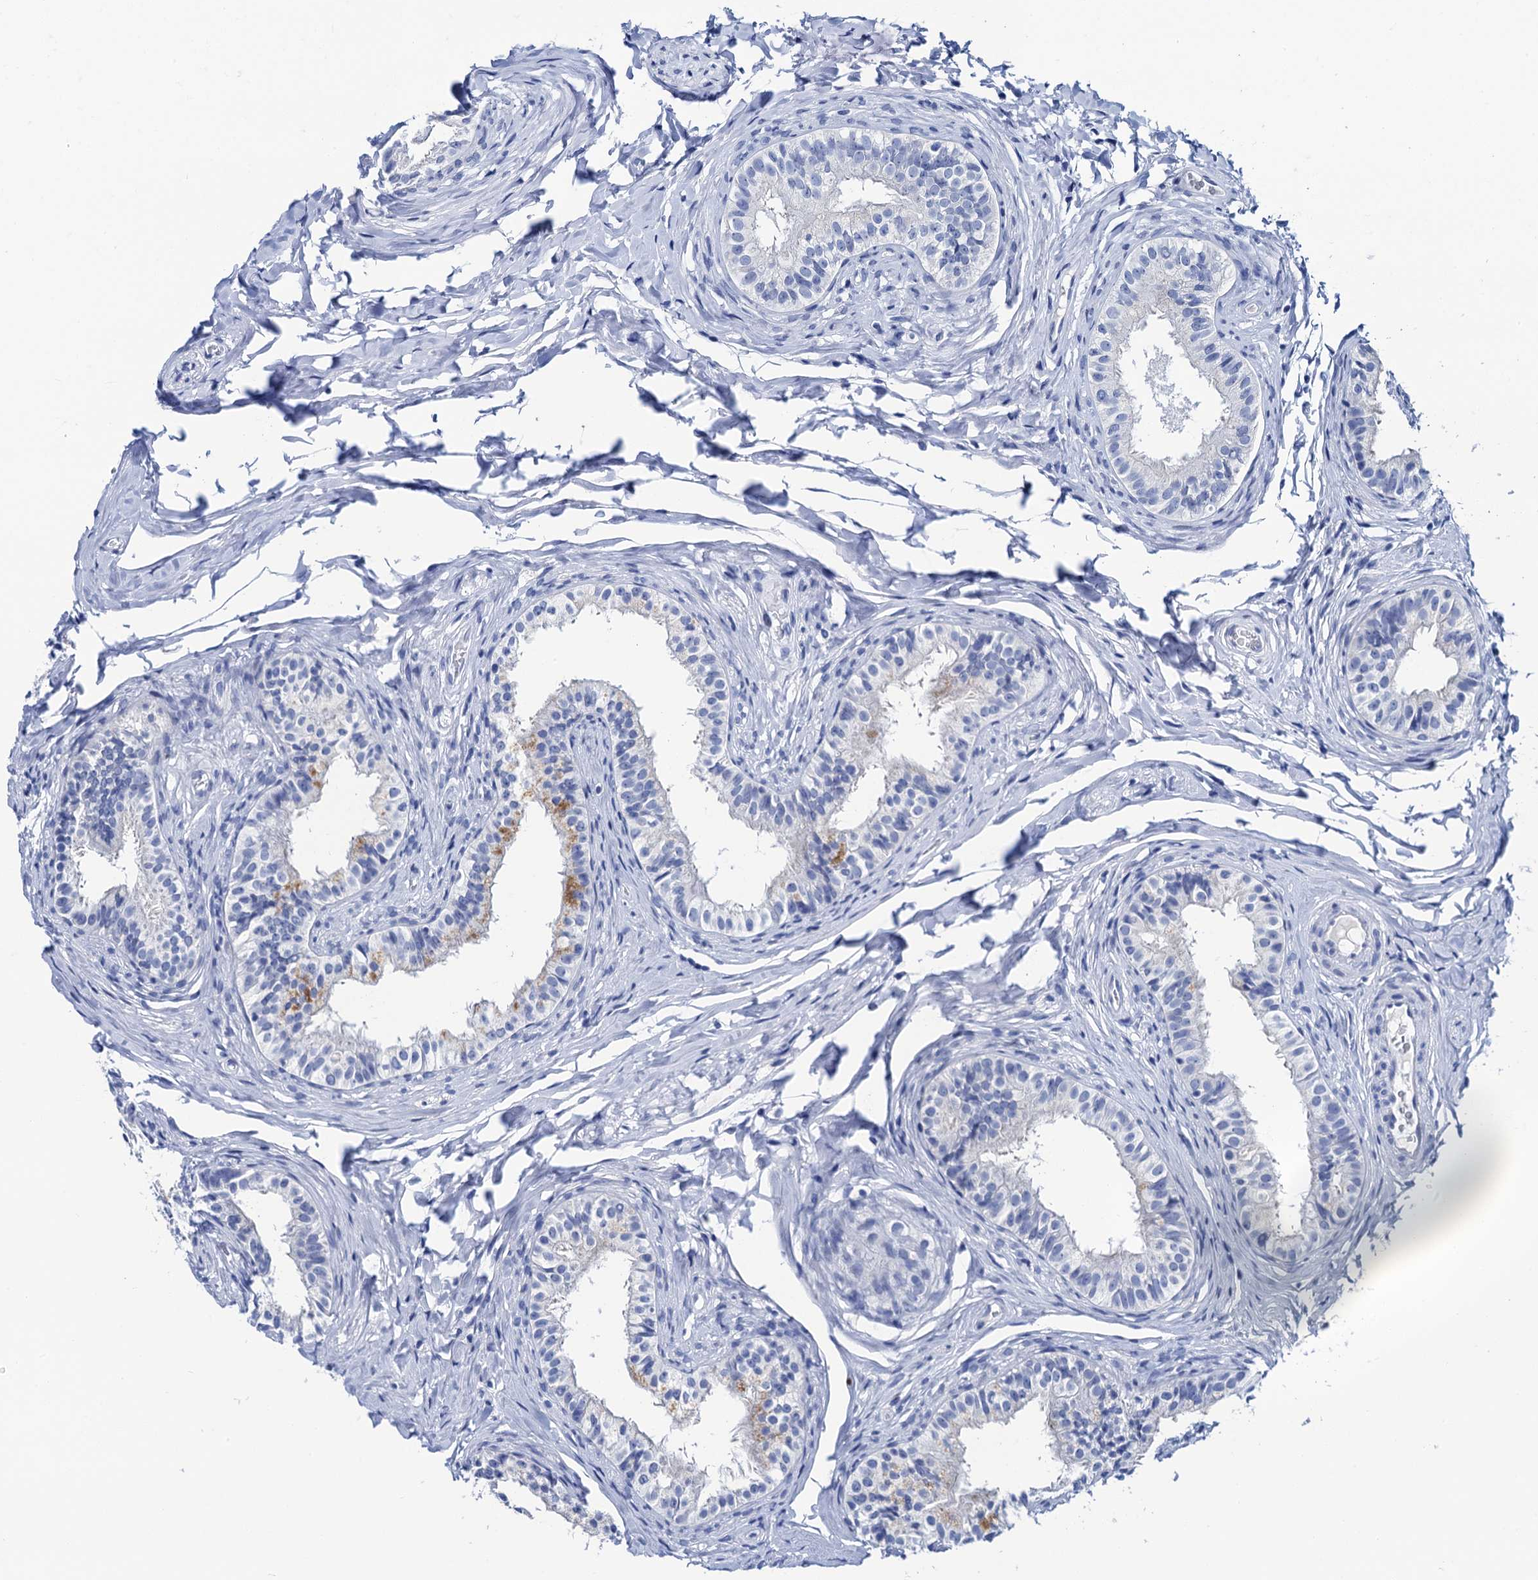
{"staining": {"intensity": "weak", "quantity": "<25%", "location": "cytoplasmic/membranous"}, "tissue": "epididymis", "cell_type": "Glandular cells", "image_type": "normal", "snomed": [{"axis": "morphology", "description": "Normal tissue, NOS"}, {"axis": "topography", "description": "Epididymis"}], "caption": "DAB (3,3'-diaminobenzidine) immunohistochemical staining of unremarkable epididymis demonstrates no significant staining in glandular cells. The staining is performed using DAB (3,3'-diaminobenzidine) brown chromogen with nuclei counter-stained in using hematoxylin.", "gene": "LYPD3", "patient": {"sex": "male", "age": 49}}